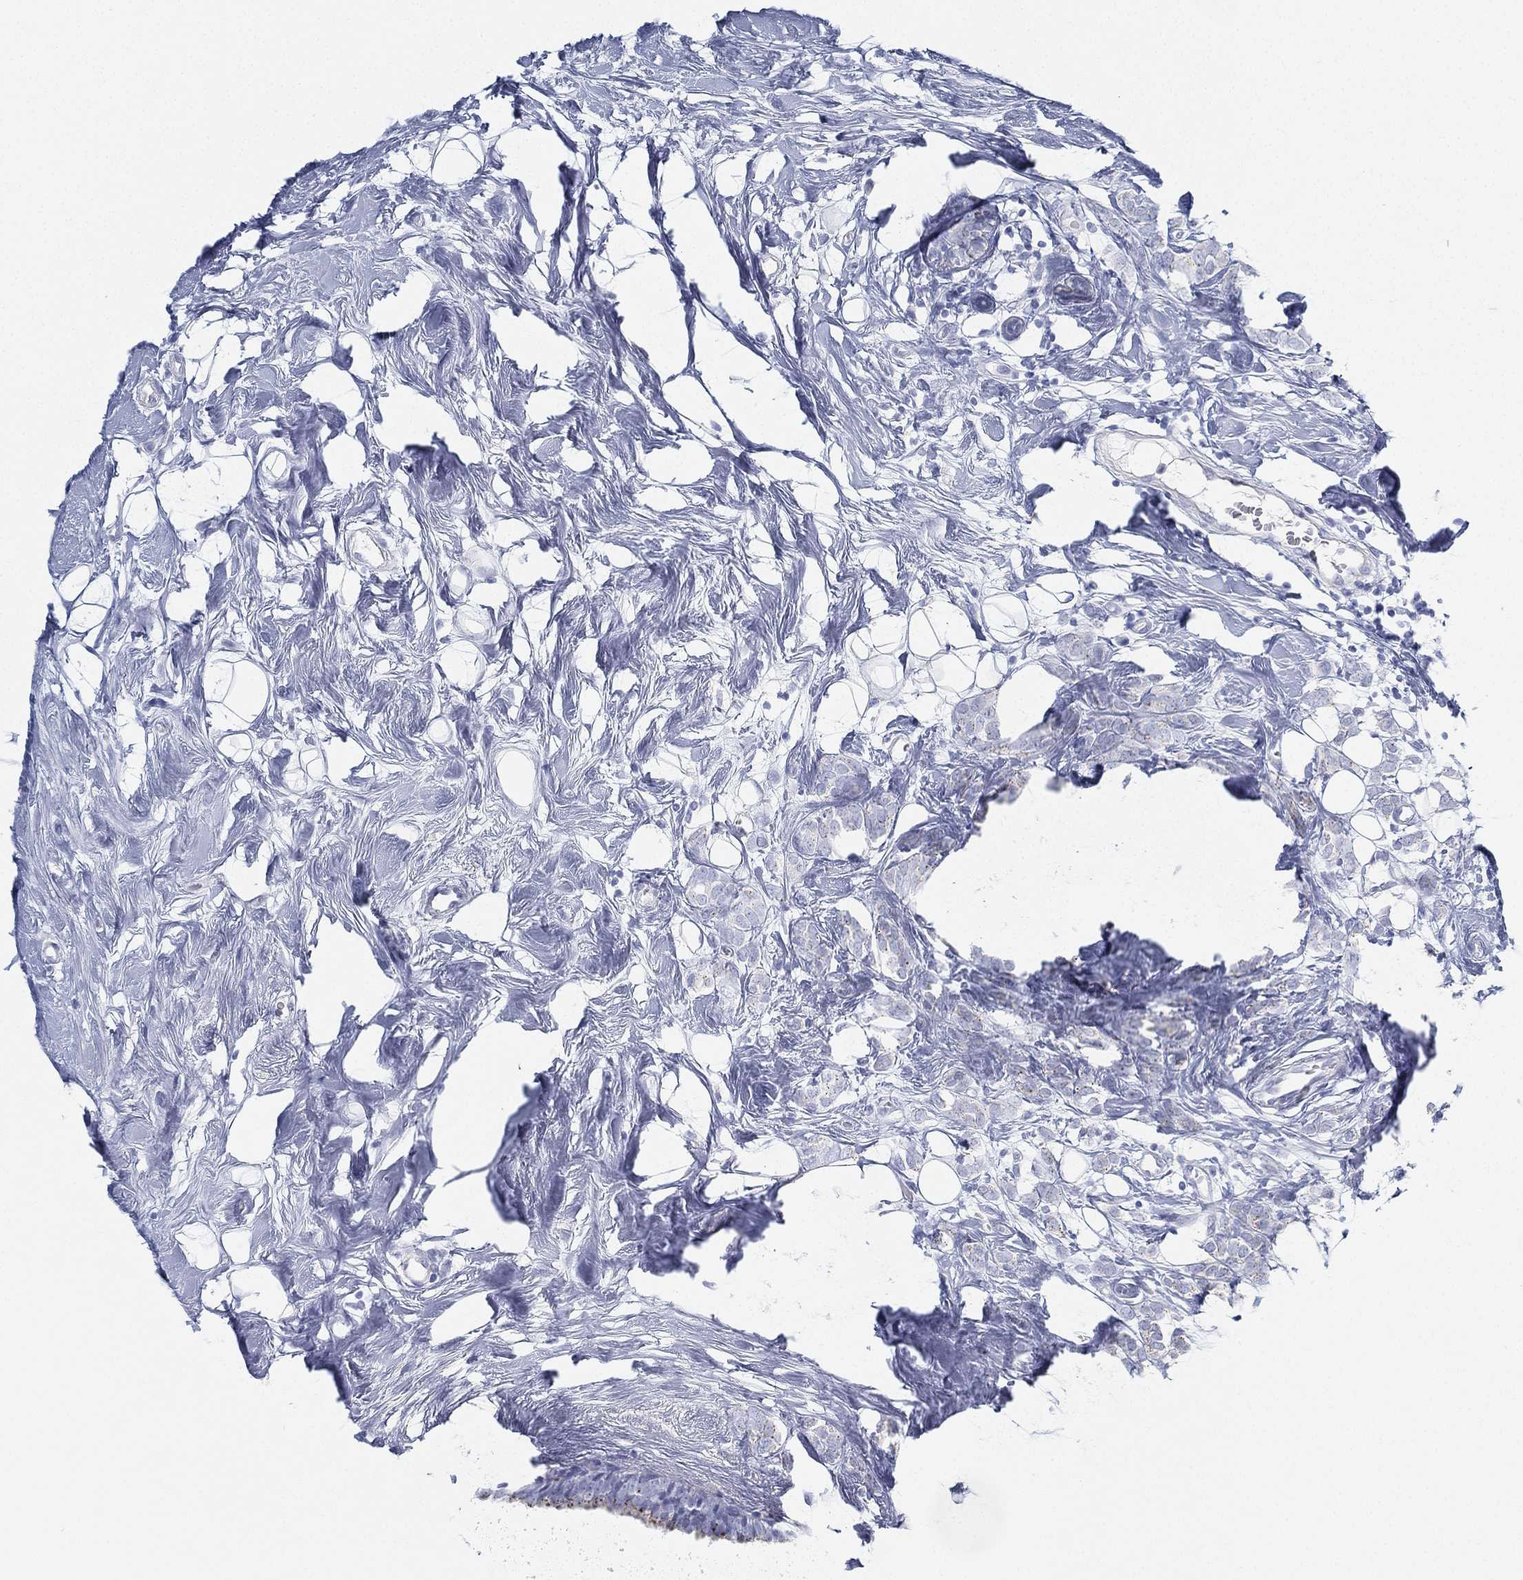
{"staining": {"intensity": "negative", "quantity": "none", "location": "none"}, "tissue": "breast cancer", "cell_type": "Tumor cells", "image_type": "cancer", "snomed": [{"axis": "morphology", "description": "Lobular carcinoma"}, {"axis": "topography", "description": "Breast"}], "caption": "DAB (3,3'-diaminobenzidine) immunohistochemical staining of breast cancer exhibits no significant positivity in tumor cells.", "gene": "GPR61", "patient": {"sex": "female", "age": 49}}